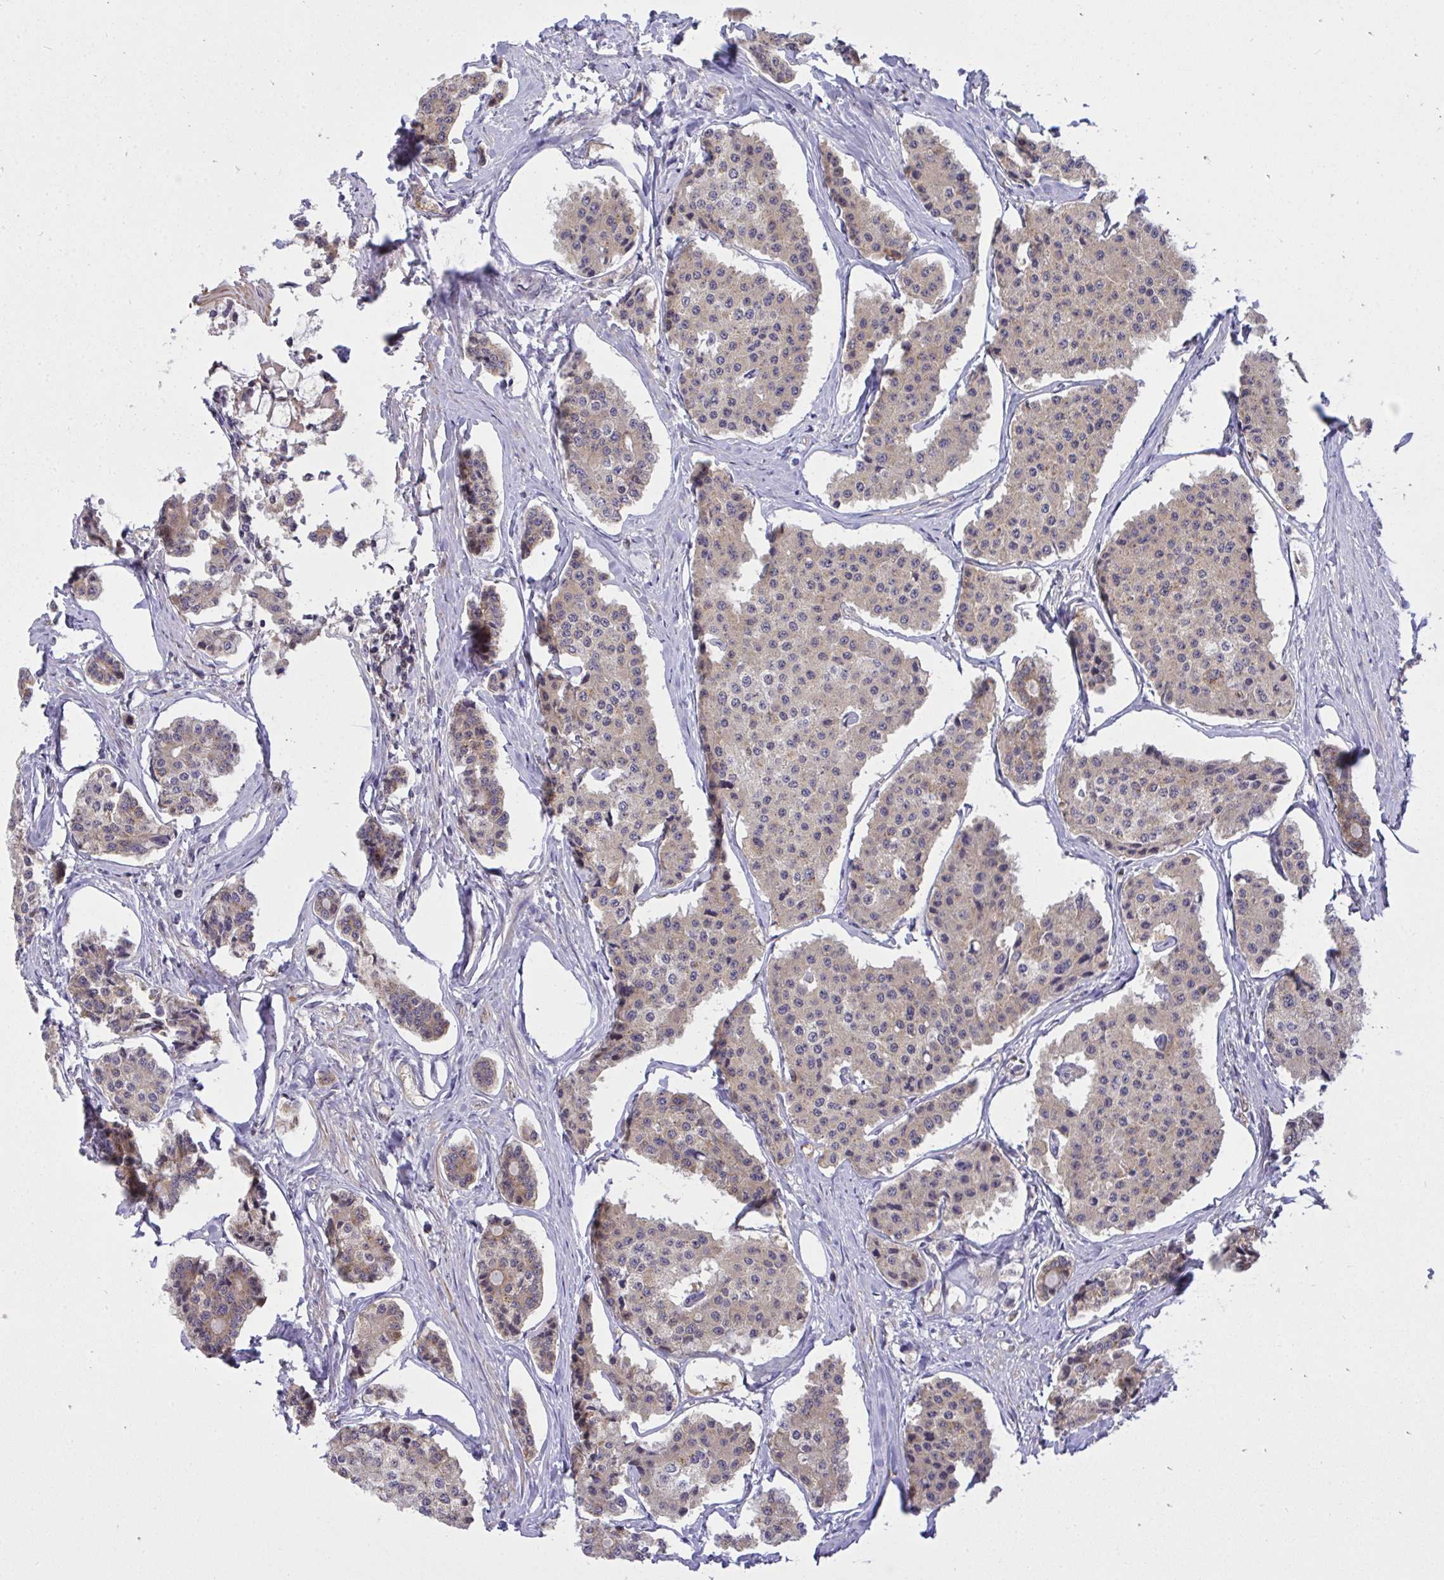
{"staining": {"intensity": "weak", "quantity": ">75%", "location": "cytoplasmic/membranous"}, "tissue": "carcinoid", "cell_type": "Tumor cells", "image_type": "cancer", "snomed": [{"axis": "morphology", "description": "Carcinoid, malignant, NOS"}, {"axis": "topography", "description": "Small intestine"}], "caption": "Tumor cells demonstrate low levels of weak cytoplasmic/membranous expression in about >75% of cells in human carcinoid.", "gene": "C19orf54", "patient": {"sex": "female", "age": 65}}